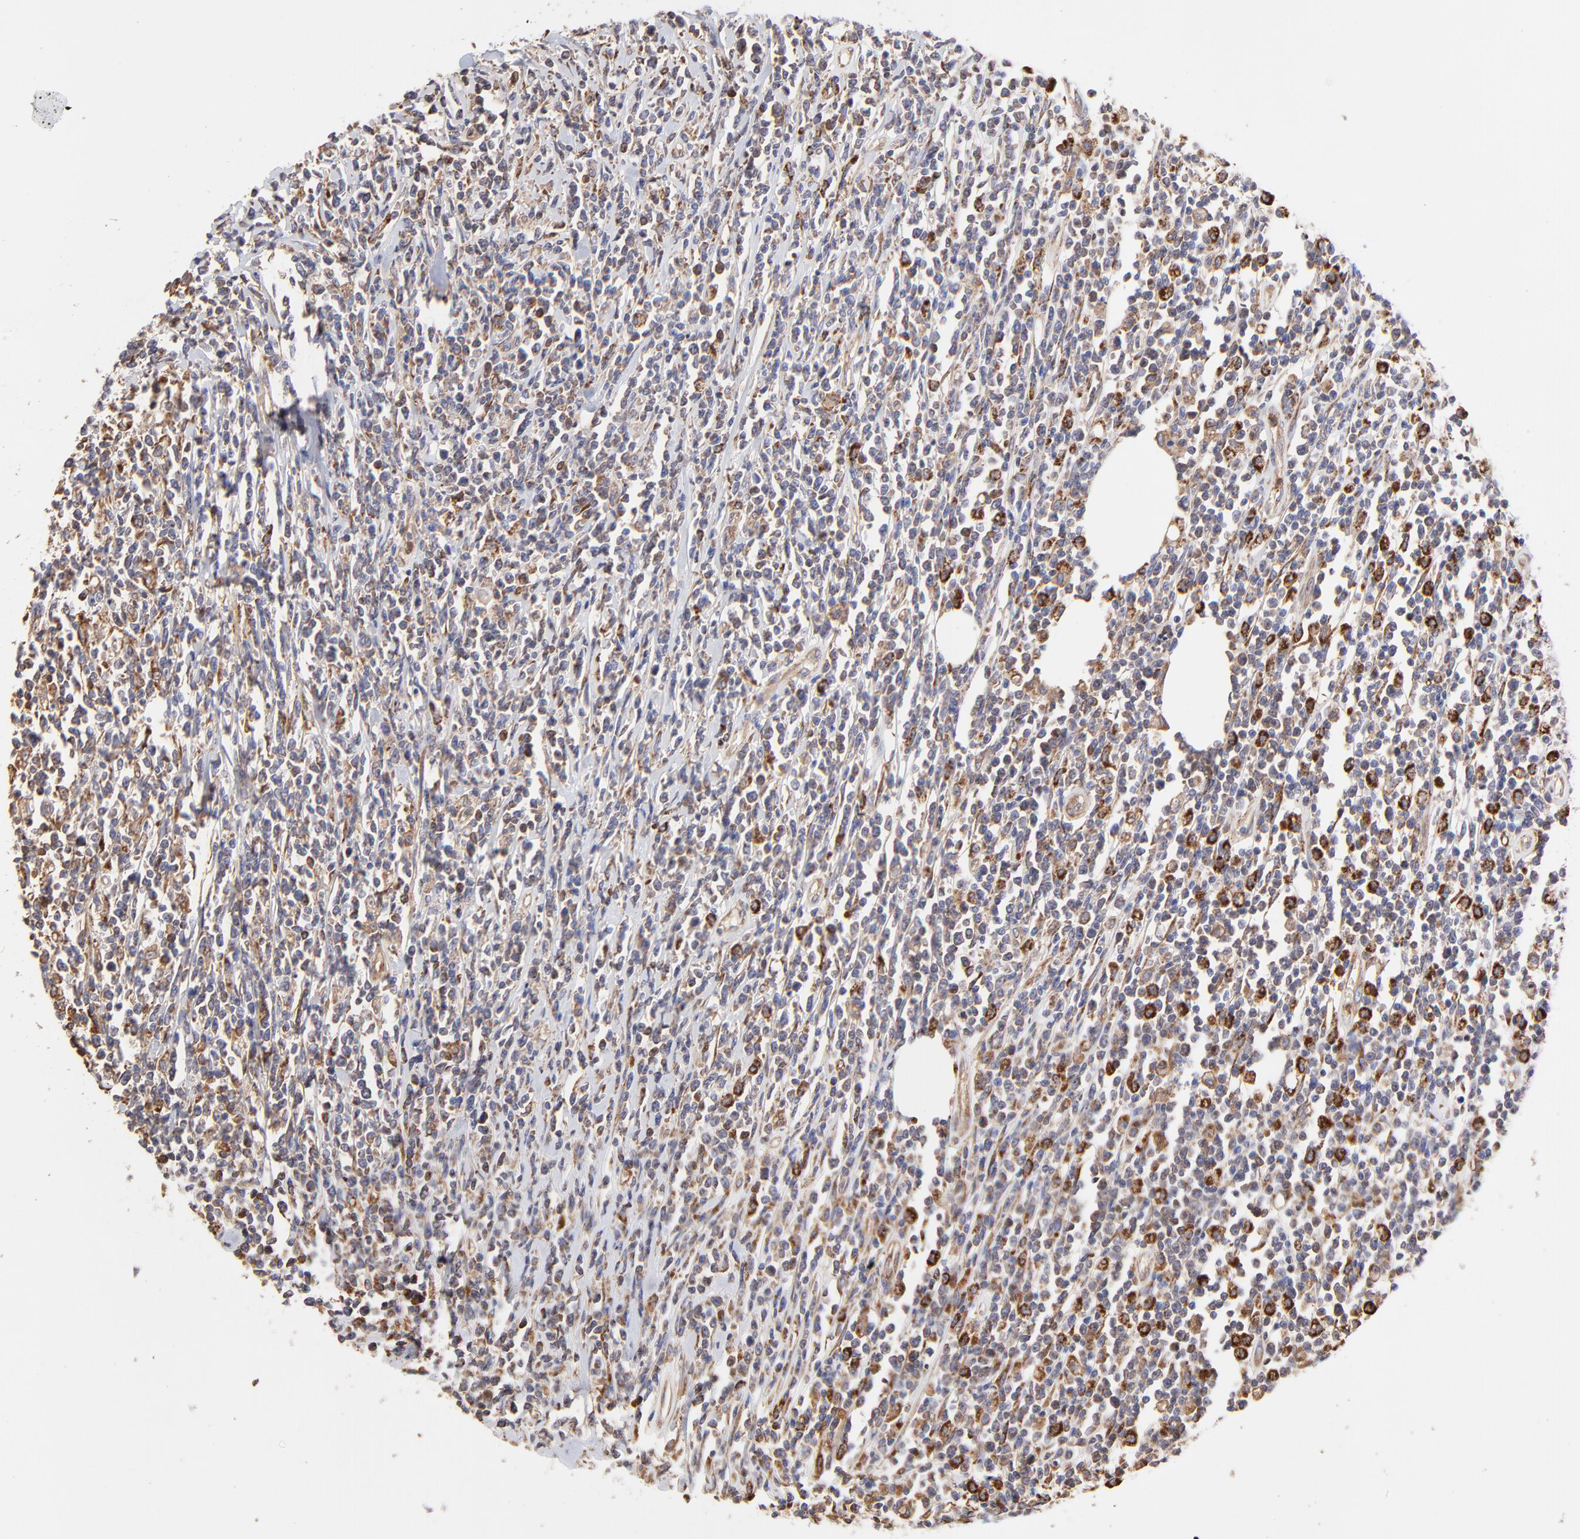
{"staining": {"intensity": "moderate", "quantity": "25%-75%", "location": "cytoplasmic/membranous"}, "tissue": "lymphoma", "cell_type": "Tumor cells", "image_type": "cancer", "snomed": [{"axis": "morphology", "description": "Malignant lymphoma, non-Hodgkin's type, High grade"}, {"axis": "topography", "description": "Colon"}], "caption": "This histopathology image shows immunohistochemistry staining of lymphoma, with medium moderate cytoplasmic/membranous staining in about 25%-75% of tumor cells.", "gene": "PFKM", "patient": {"sex": "male", "age": 82}}